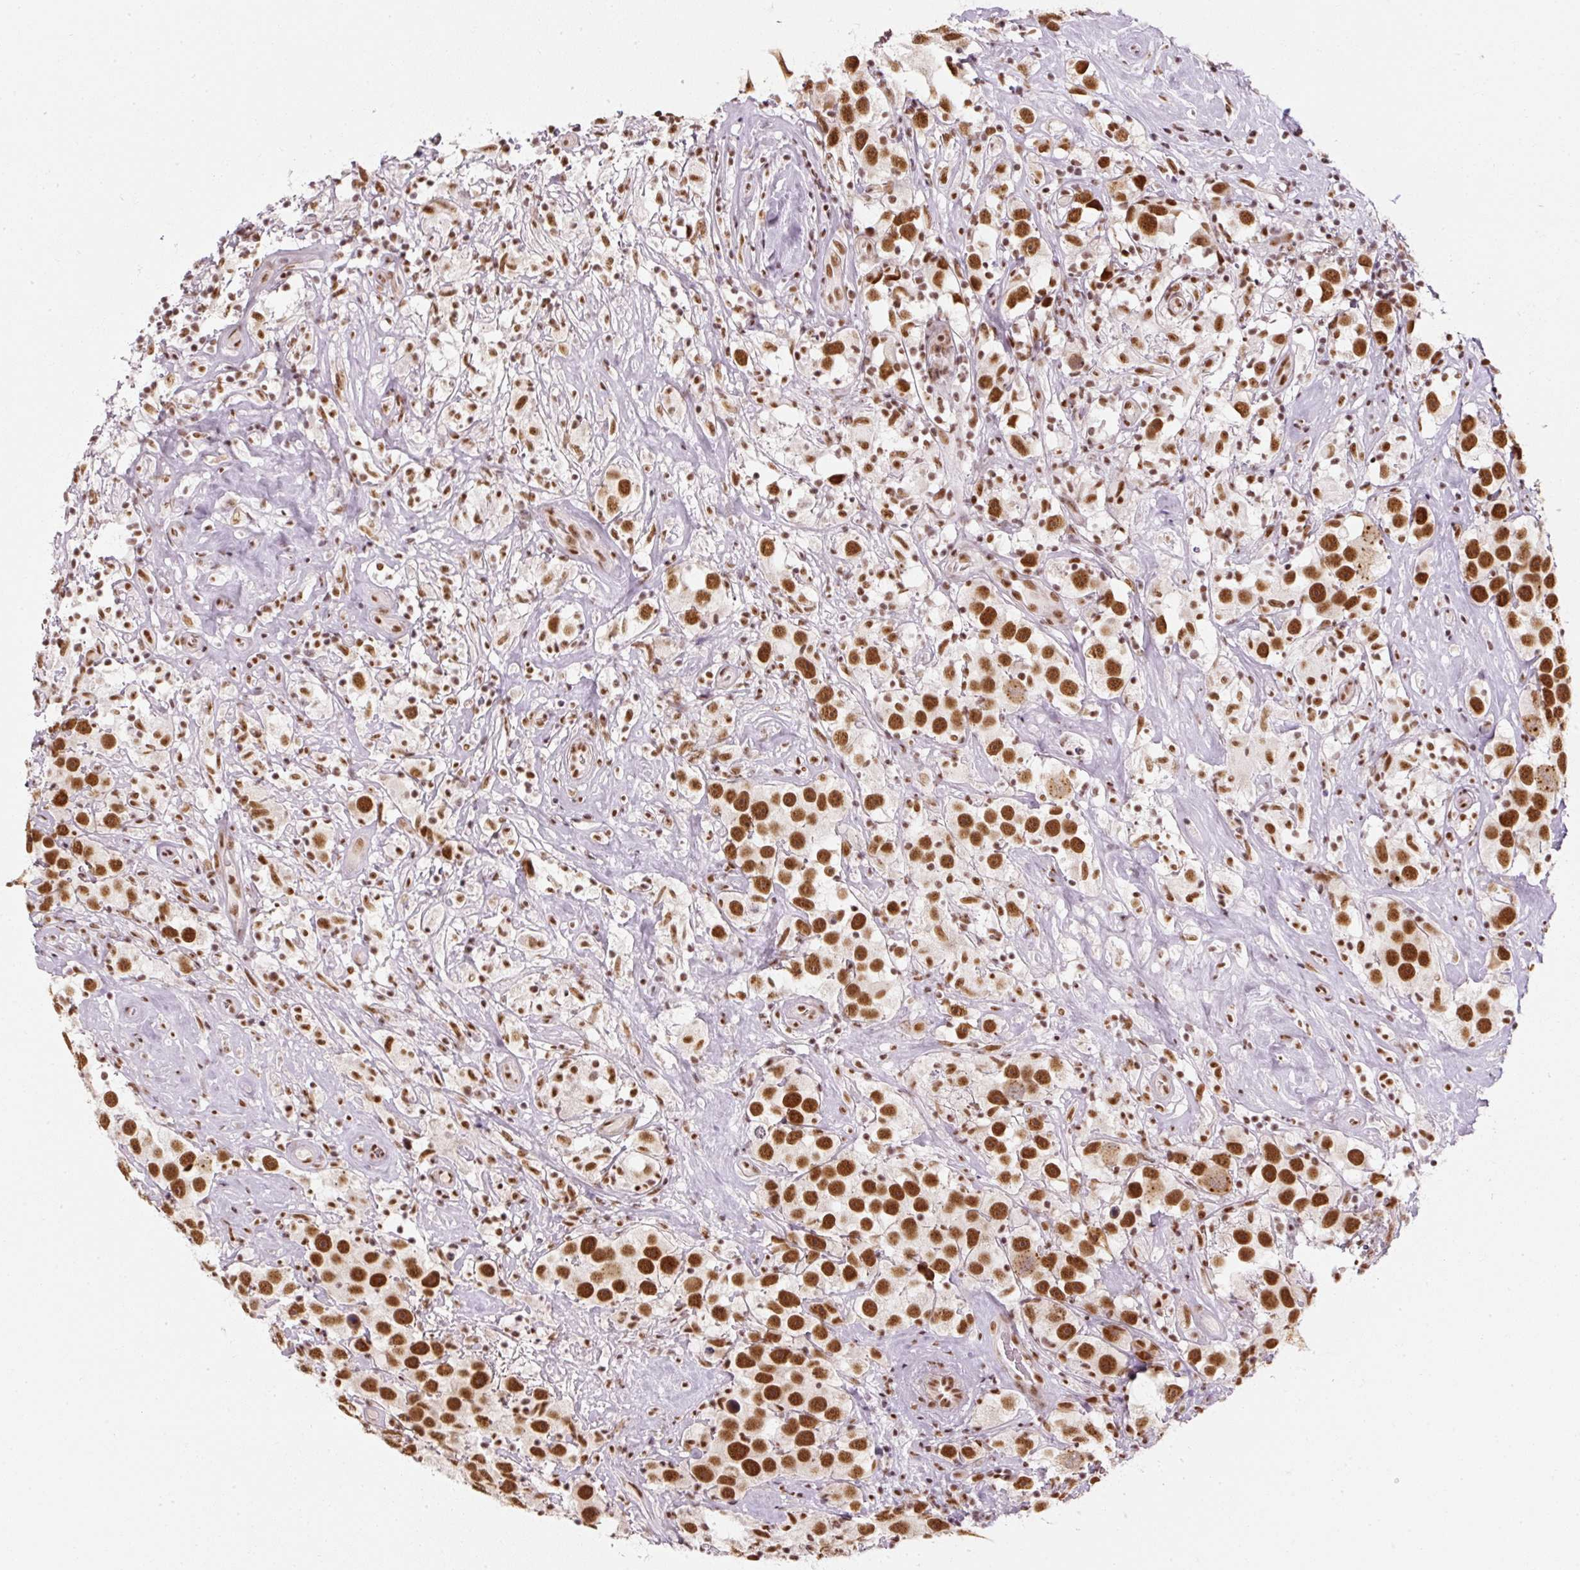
{"staining": {"intensity": "strong", "quantity": ">75%", "location": "nuclear"}, "tissue": "testis cancer", "cell_type": "Tumor cells", "image_type": "cancer", "snomed": [{"axis": "morphology", "description": "Seminoma, NOS"}, {"axis": "topography", "description": "Testis"}], "caption": "Immunohistochemistry (DAB) staining of testis cancer (seminoma) displays strong nuclear protein expression in about >75% of tumor cells.", "gene": "U2AF2", "patient": {"sex": "male", "age": 49}}